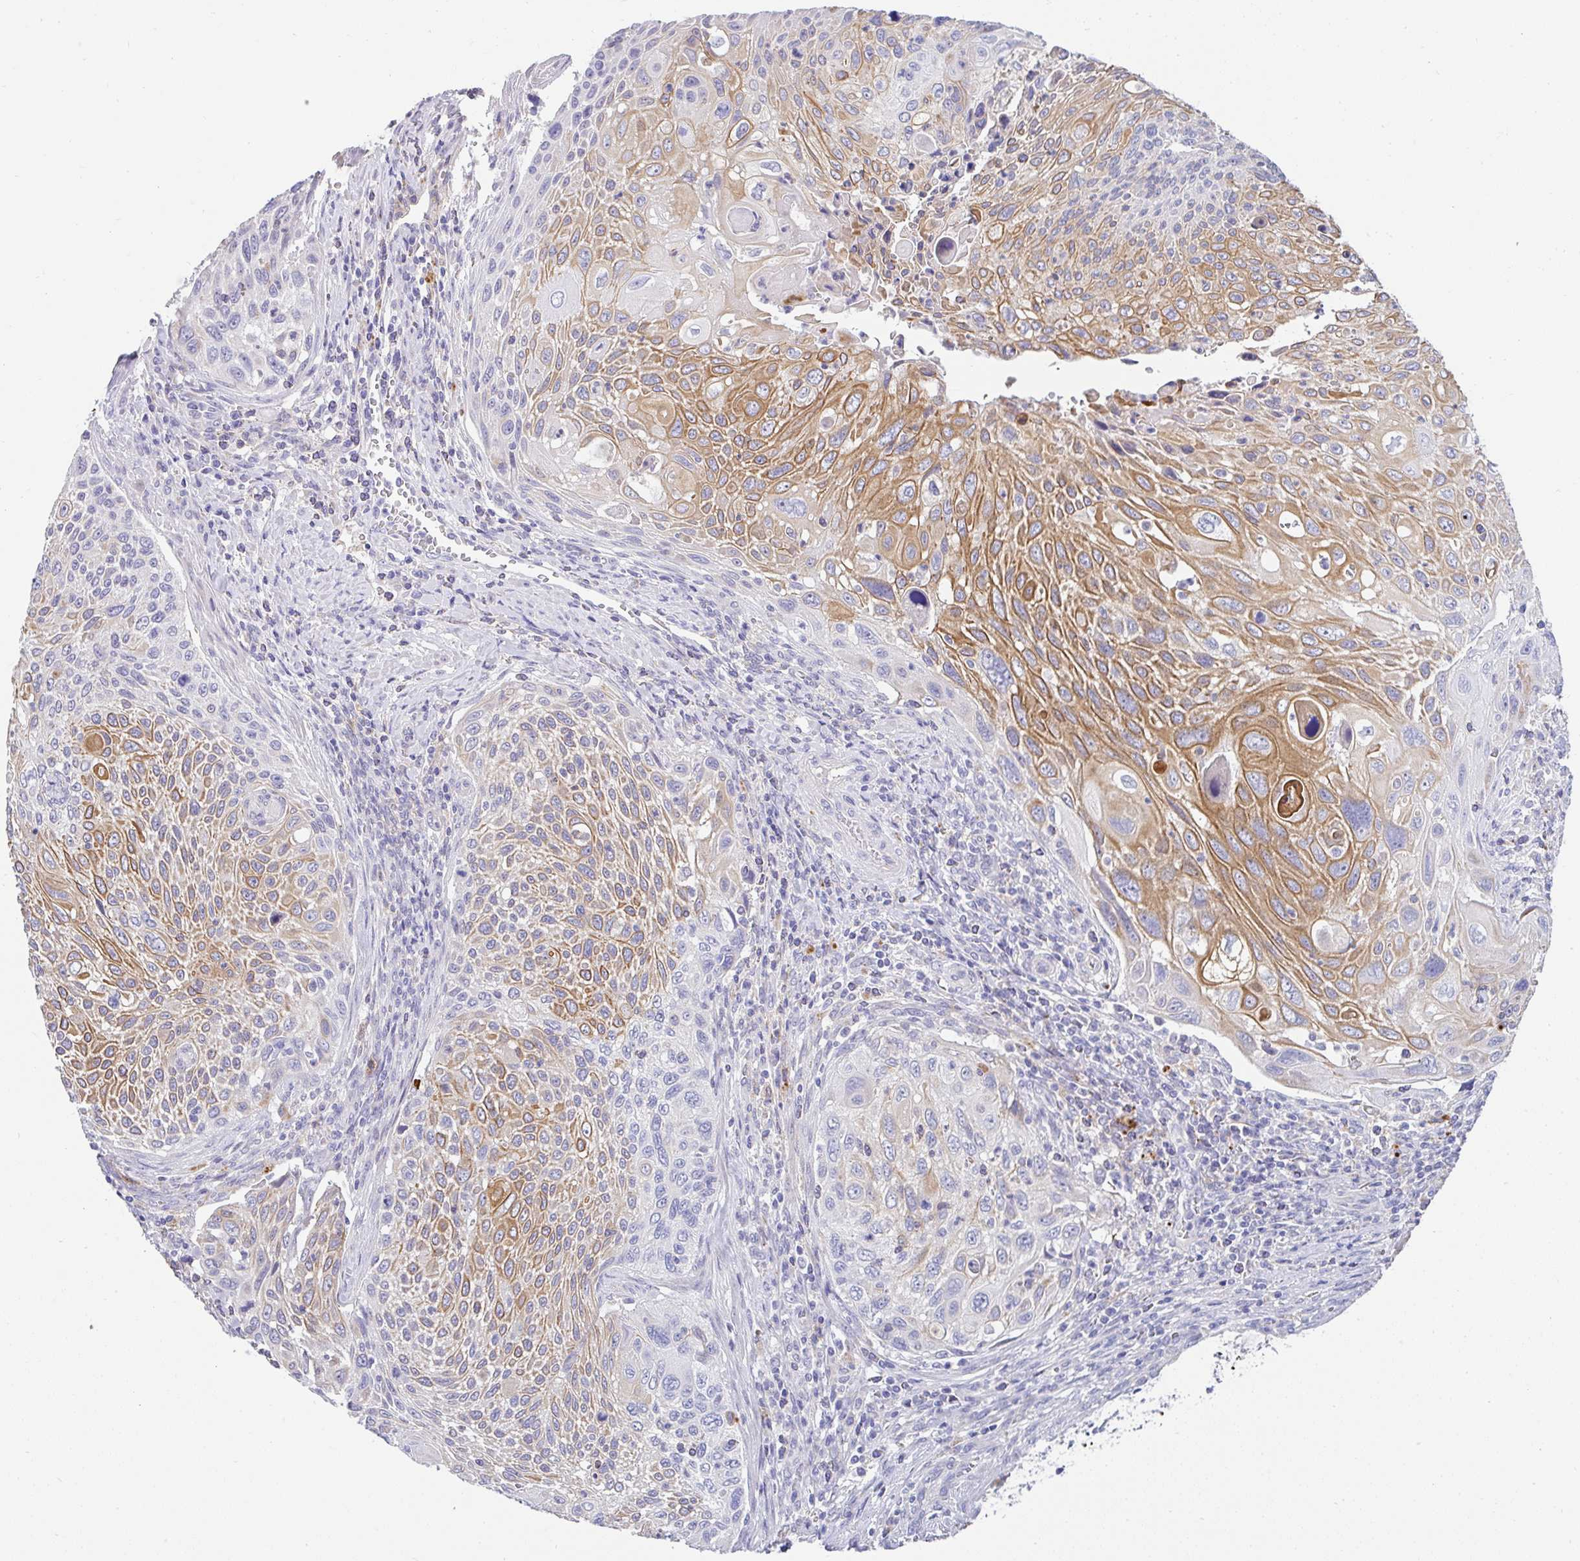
{"staining": {"intensity": "moderate", "quantity": "<25%", "location": "cytoplasmic/membranous"}, "tissue": "cervical cancer", "cell_type": "Tumor cells", "image_type": "cancer", "snomed": [{"axis": "morphology", "description": "Squamous cell carcinoma, NOS"}, {"axis": "topography", "description": "Cervix"}], "caption": "Tumor cells demonstrate moderate cytoplasmic/membranous expression in approximately <25% of cells in cervical cancer (squamous cell carcinoma).", "gene": "ZNF33A", "patient": {"sex": "female", "age": 70}}